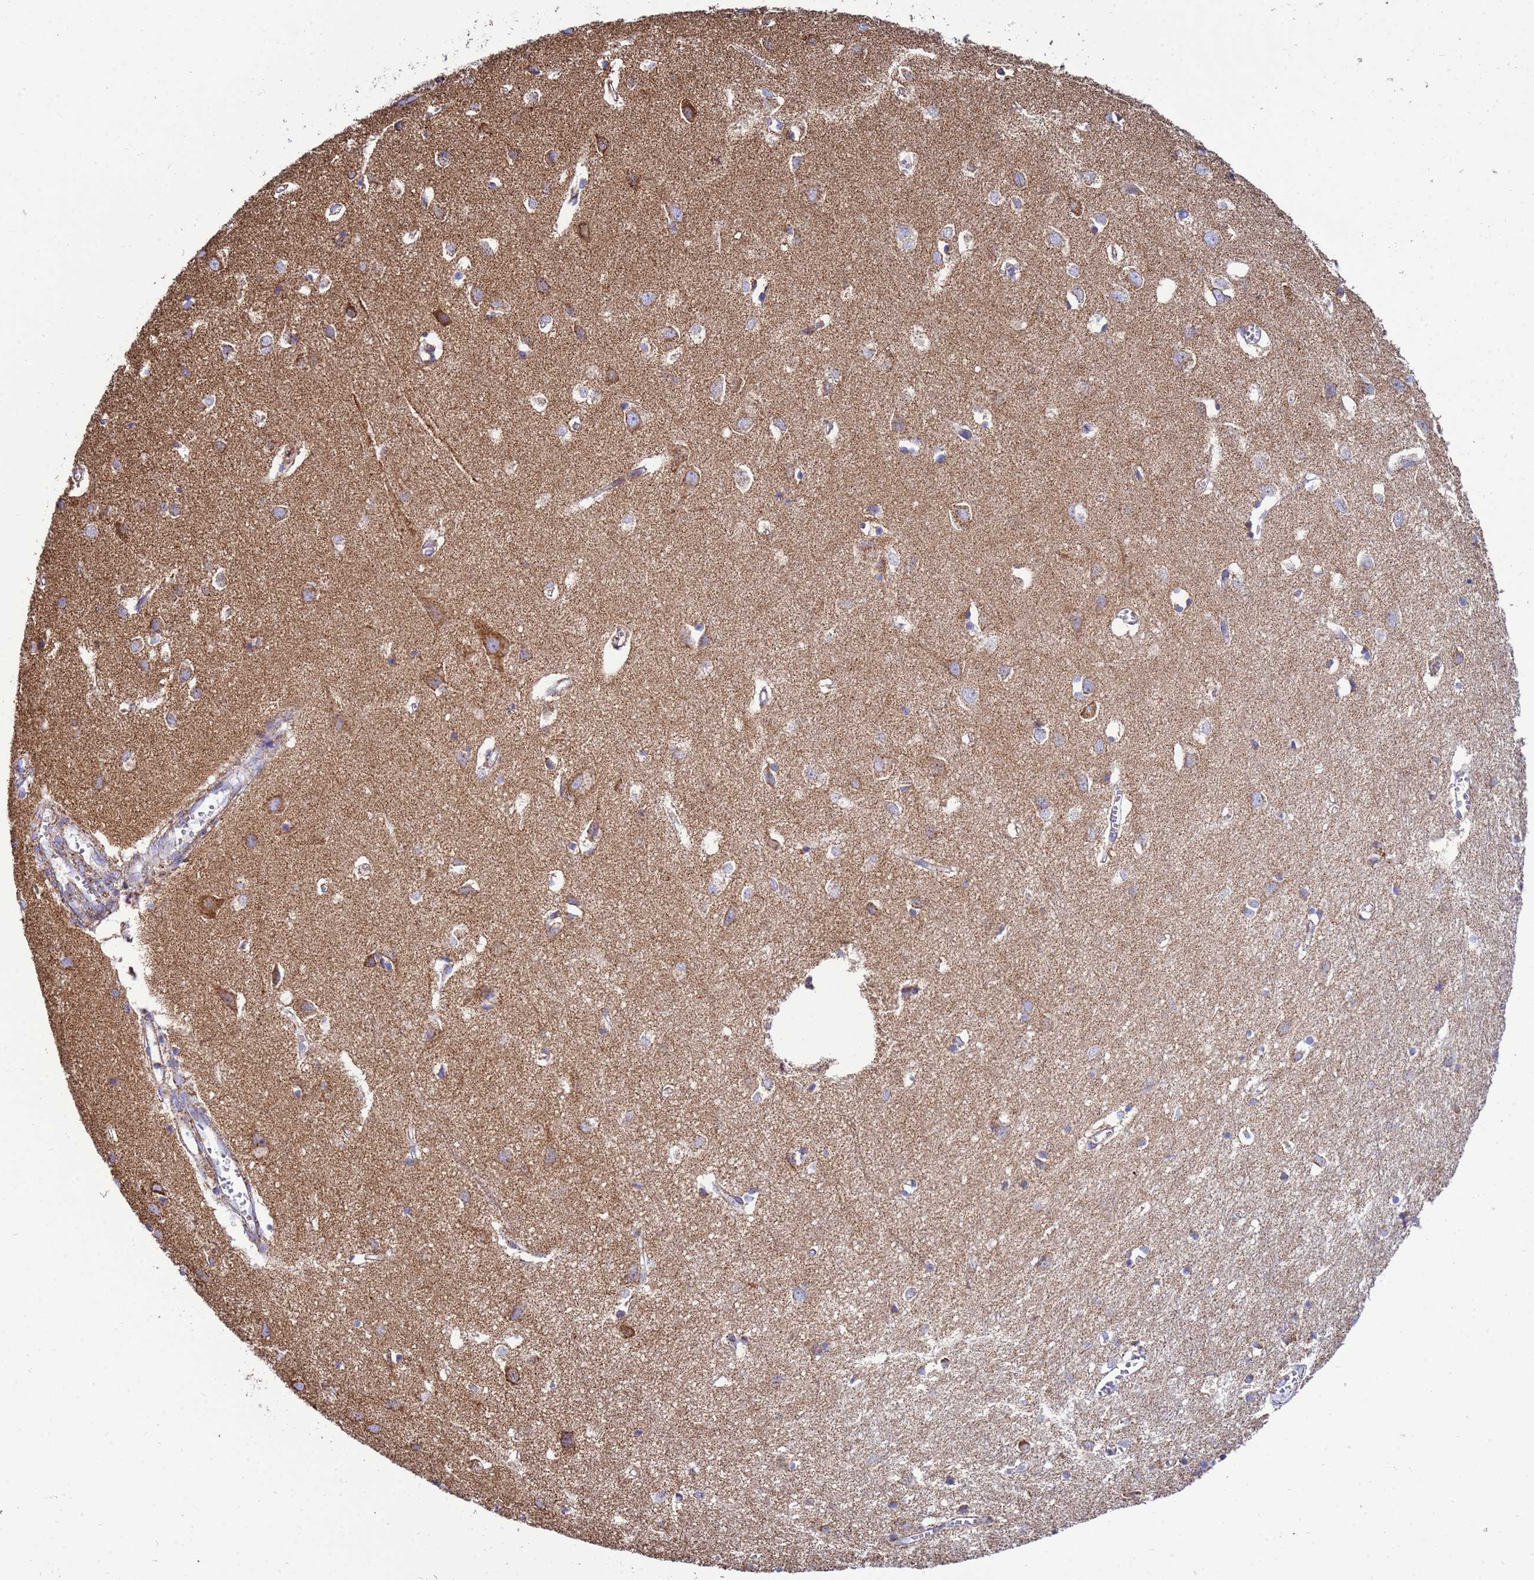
{"staining": {"intensity": "moderate", "quantity": "<25%", "location": "cytoplasmic/membranous"}, "tissue": "cerebral cortex", "cell_type": "Endothelial cells", "image_type": "normal", "snomed": [{"axis": "morphology", "description": "Normal tissue, NOS"}, {"axis": "topography", "description": "Cerebral cortex"}], "caption": "Endothelial cells display low levels of moderate cytoplasmic/membranous staining in about <25% of cells in normal cerebral cortex.", "gene": "COQ4", "patient": {"sex": "female", "age": 64}}